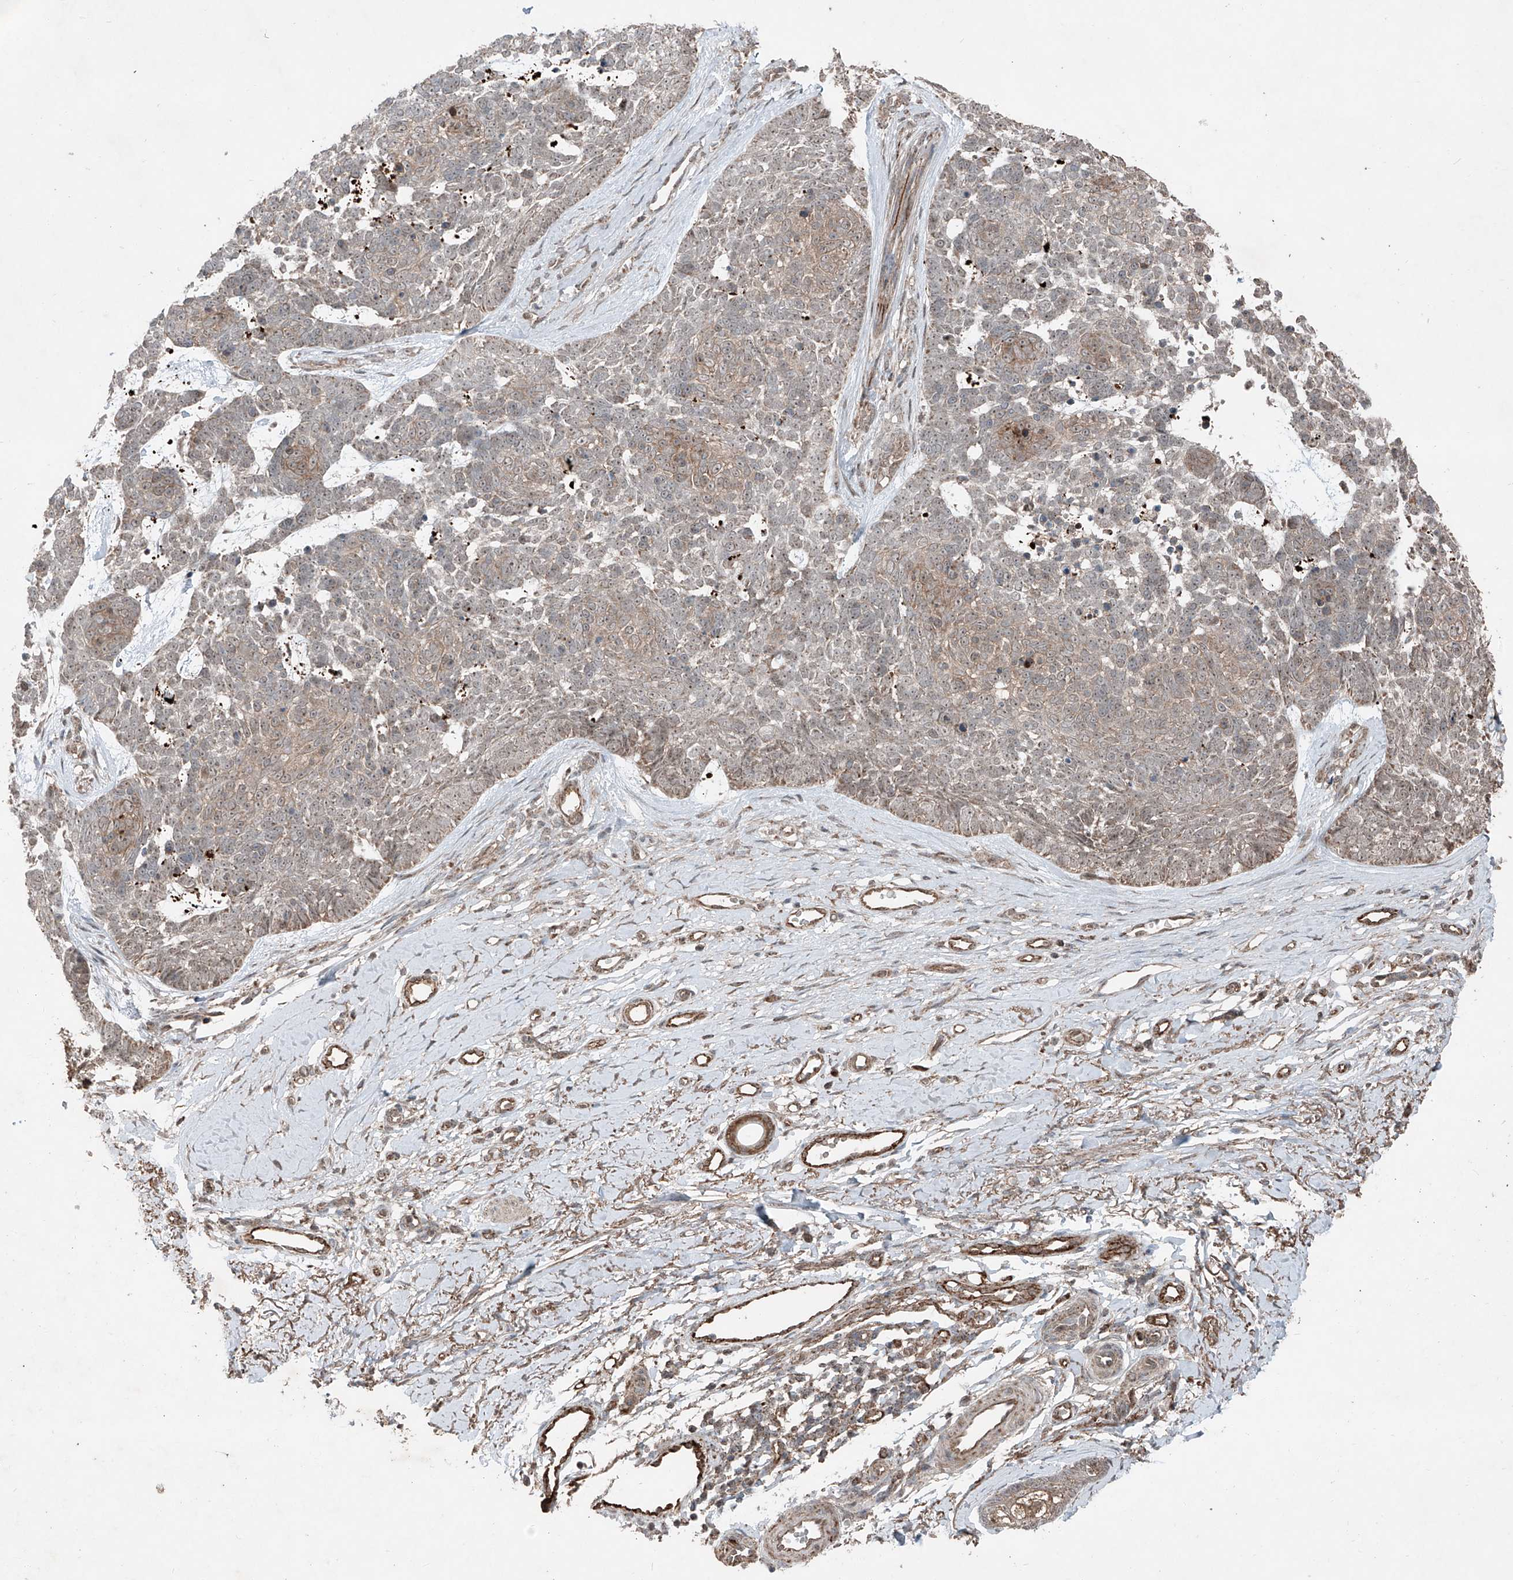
{"staining": {"intensity": "weak", "quantity": "<25%", "location": "nuclear"}, "tissue": "skin cancer", "cell_type": "Tumor cells", "image_type": "cancer", "snomed": [{"axis": "morphology", "description": "Basal cell carcinoma"}, {"axis": "topography", "description": "Skin"}], "caption": "Image shows no protein expression in tumor cells of skin basal cell carcinoma tissue.", "gene": "ZNF620", "patient": {"sex": "female", "age": 81}}